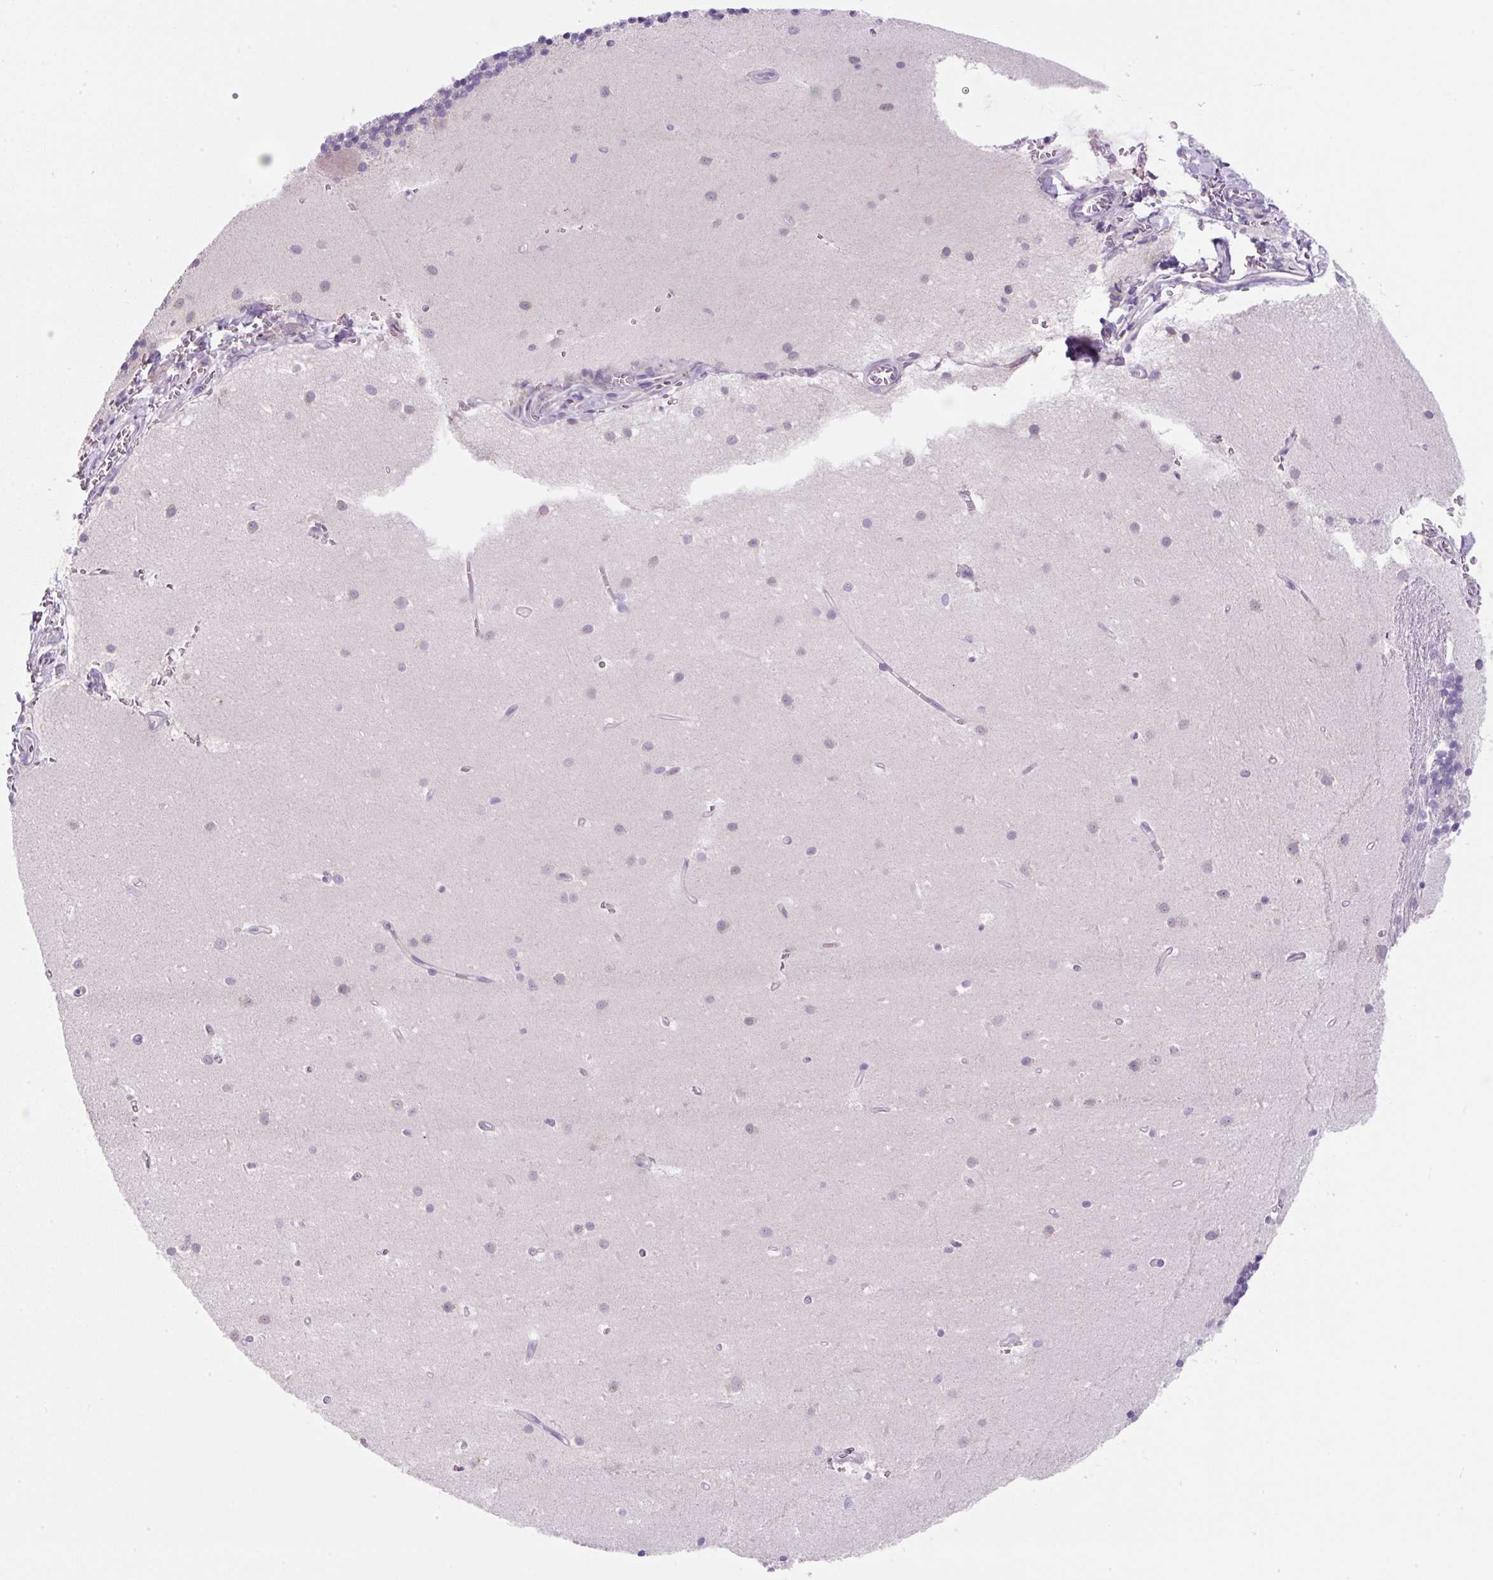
{"staining": {"intensity": "negative", "quantity": "none", "location": "none"}, "tissue": "cerebellum", "cell_type": "Cells in granular layer", "image_type": "normal", "snomed": [{"axis": "morphology", "description": "Normal tissue, NOS"}, {"axis": "topography", "description": "Cerebellum"}], "caption": "DAB immunohistochemical staining of benign cerebellum exhibits no significant expression in cells in granular layer. The staining is performed using DAB (3,3'-diaminobenzidine) brown chromogen with nuclei counter-stained in using hematoxylin.", "gene": "FZD5", "patient": {"sex": "male", "age": 54}}